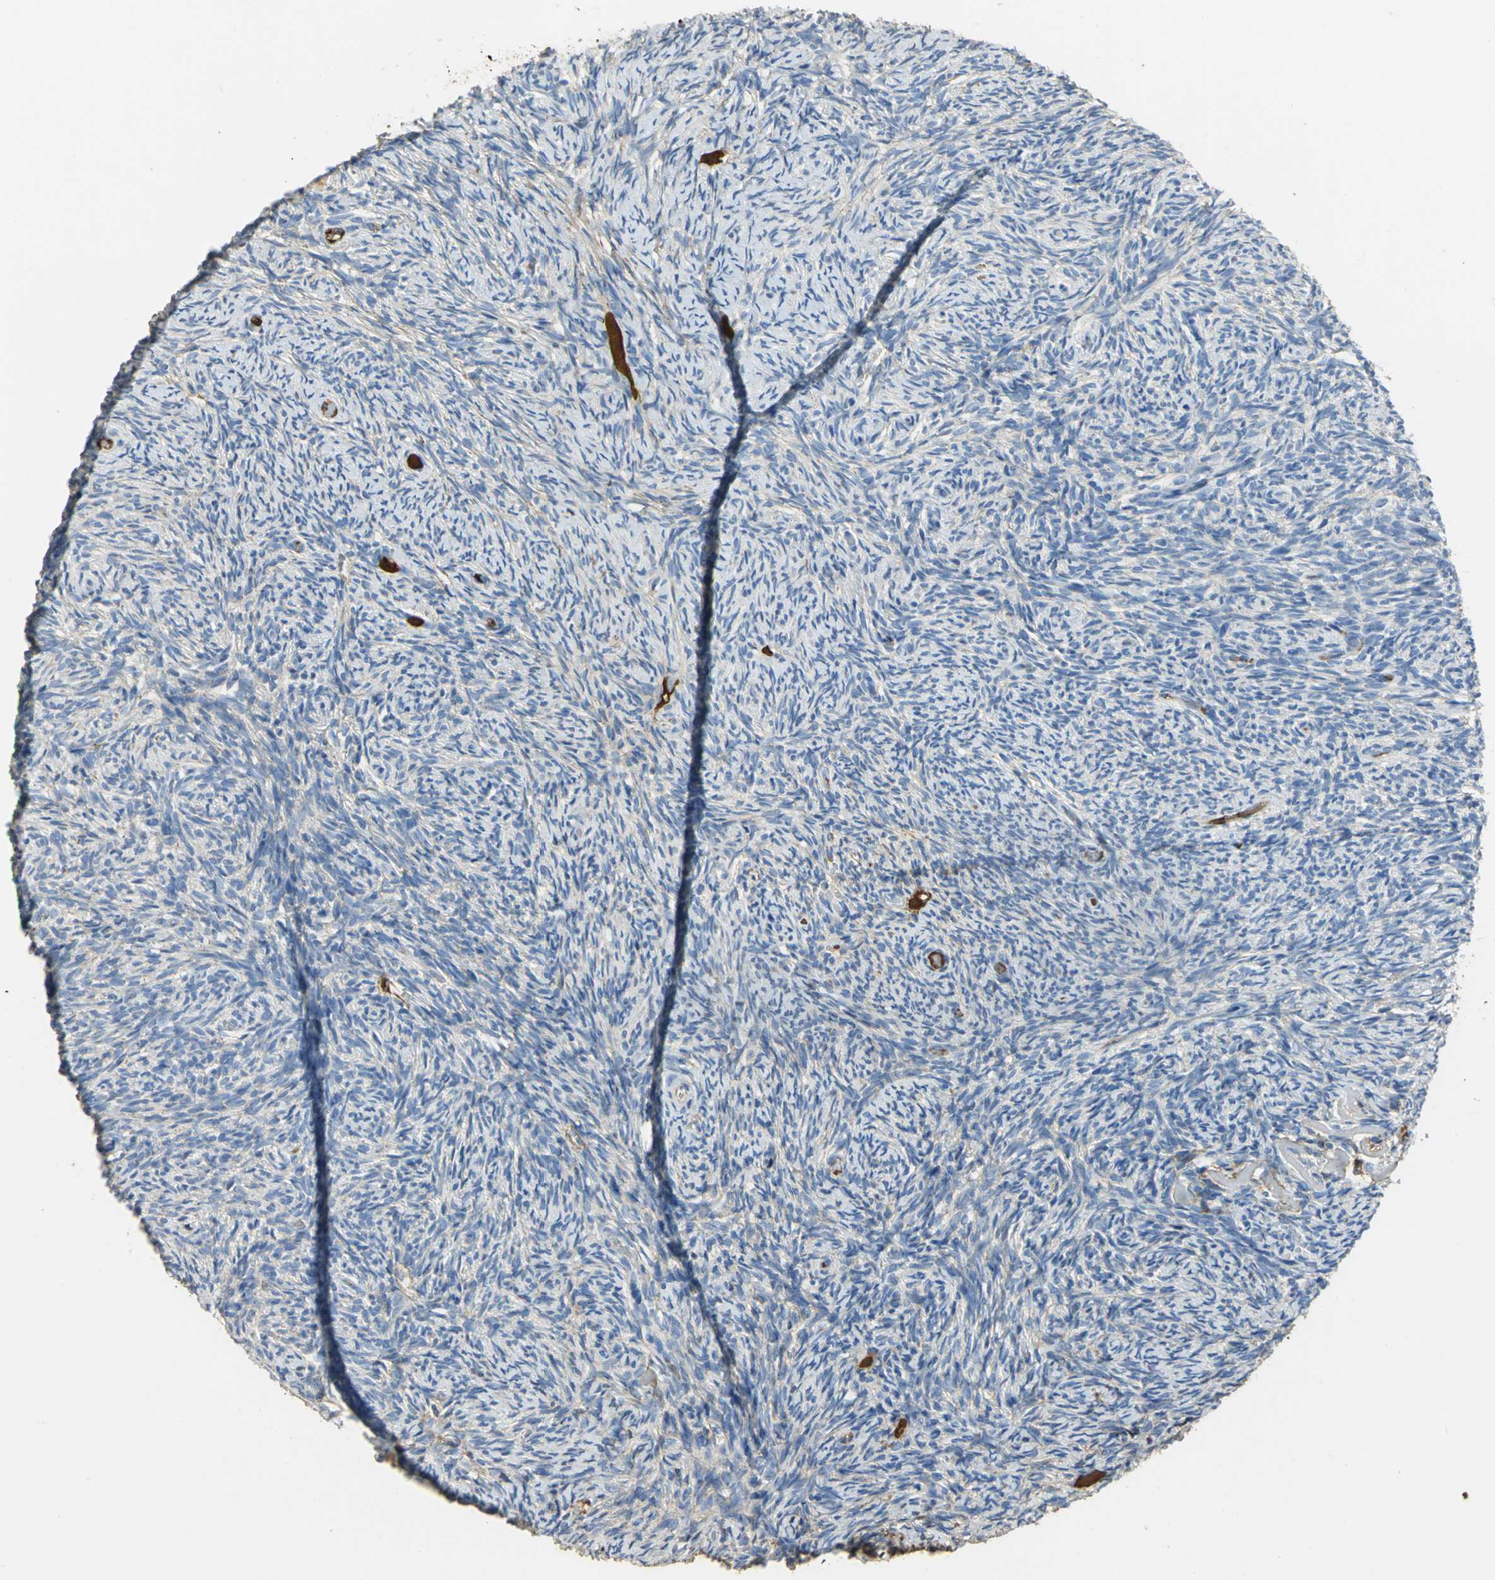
{"staining": {"intensity": "weak", "quantity": "25%-75%", "location": "cytoplasmic/membranous"}, "tissue": "ovary", "cell_type": "Ovarian stroma cells", "image_type": "normal", "snomed": [{"axis": "morphology", "description": "Normal tissue, NOS"}, {"axis": "topography", "description": "Ovary"}], "caption": "Immunohistochemistry (IHC) of unremarkable ovary shows low levels of weak cytoplasmic/membranous staining in about 25%-75% of ovarian stroma cells. (DAB = brown stain, brightfield microscopy at high magnification).", "gene": "GYG2", "patient": {"sex": "female", "age": 60}}